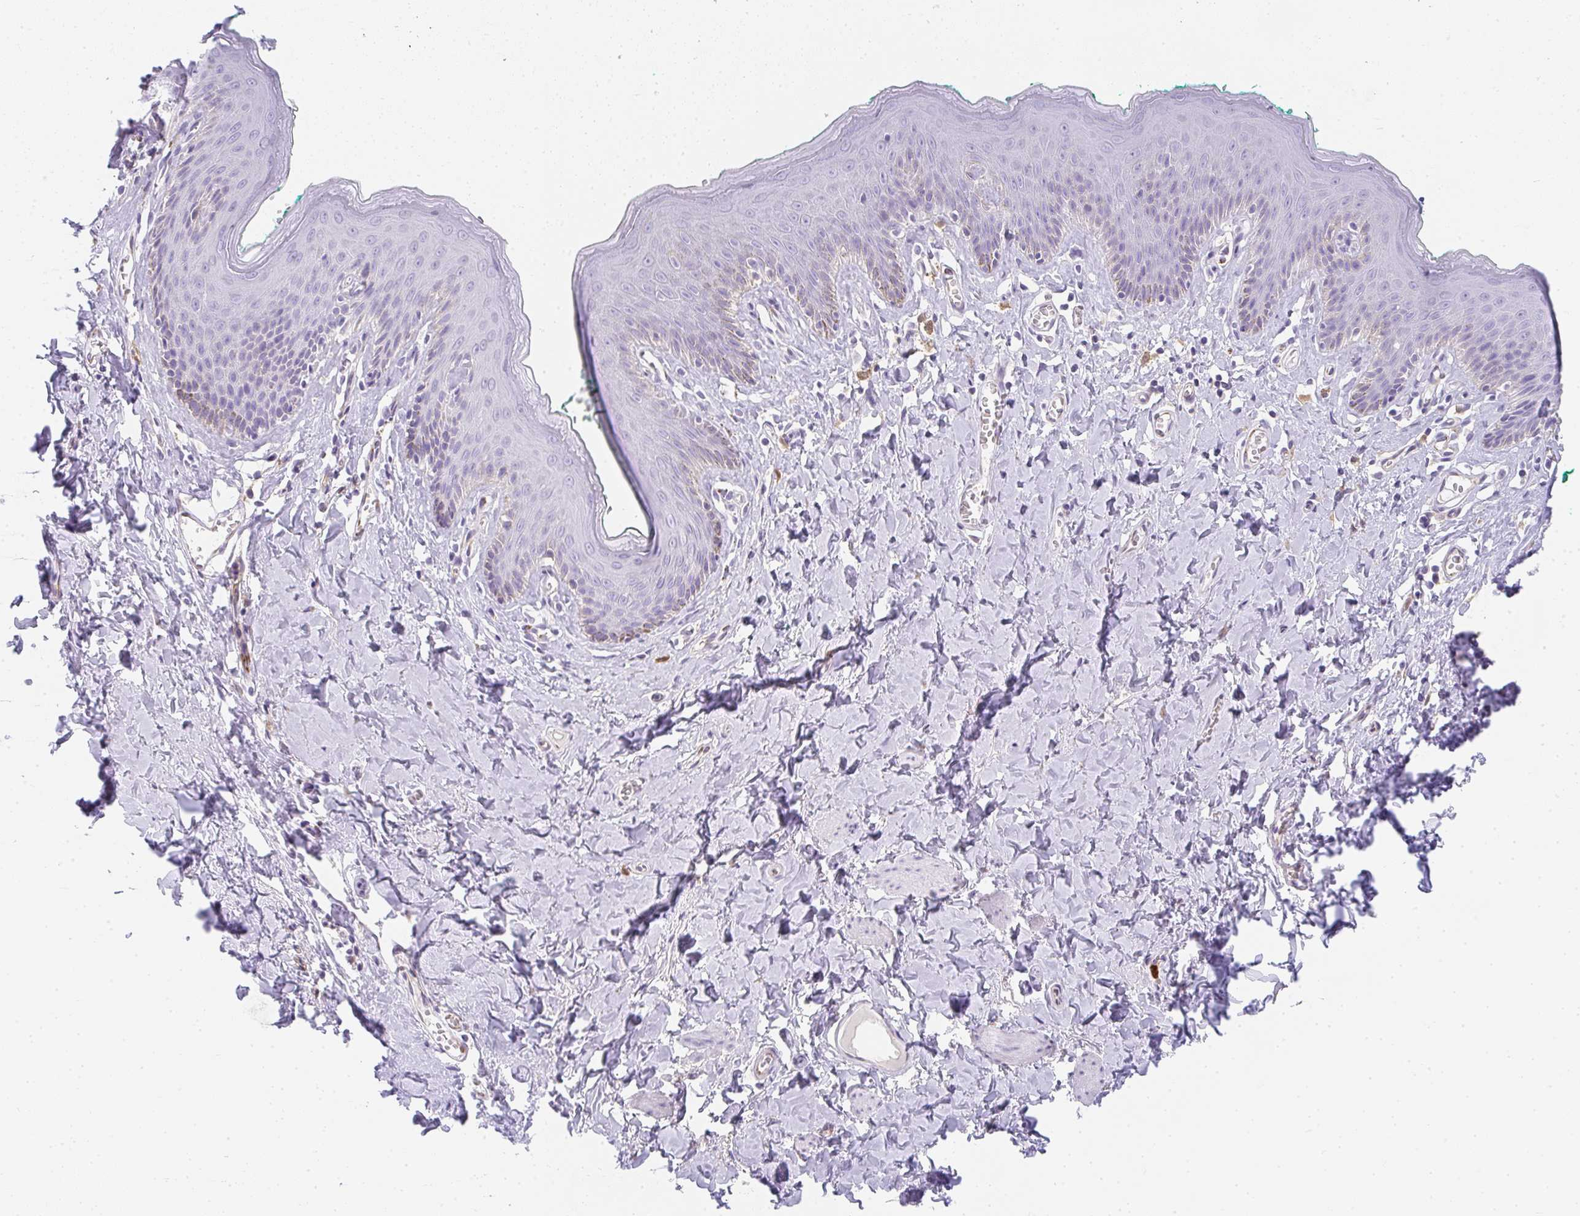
{"staining": {"intensity": "negative", "quantity": "none", "location": "none"}, "tissue": "skin", "cell_type": "Epidermal cells", "image_type": "normal", "snomed": [{"axis": "morphology", "description": "Normal tissue, NOS"}, {"axis": "topography", "description": "Vulva"}, {"axis": "topography", "description": "Peripheral nerve tissue"}], "caption": "The immunohistochemistry image has no significant positivity in epidermal cells of skin. Nuclei are stained in blue.", "gene": "HK3", "patient": {"sex": "female", "age": 66}}